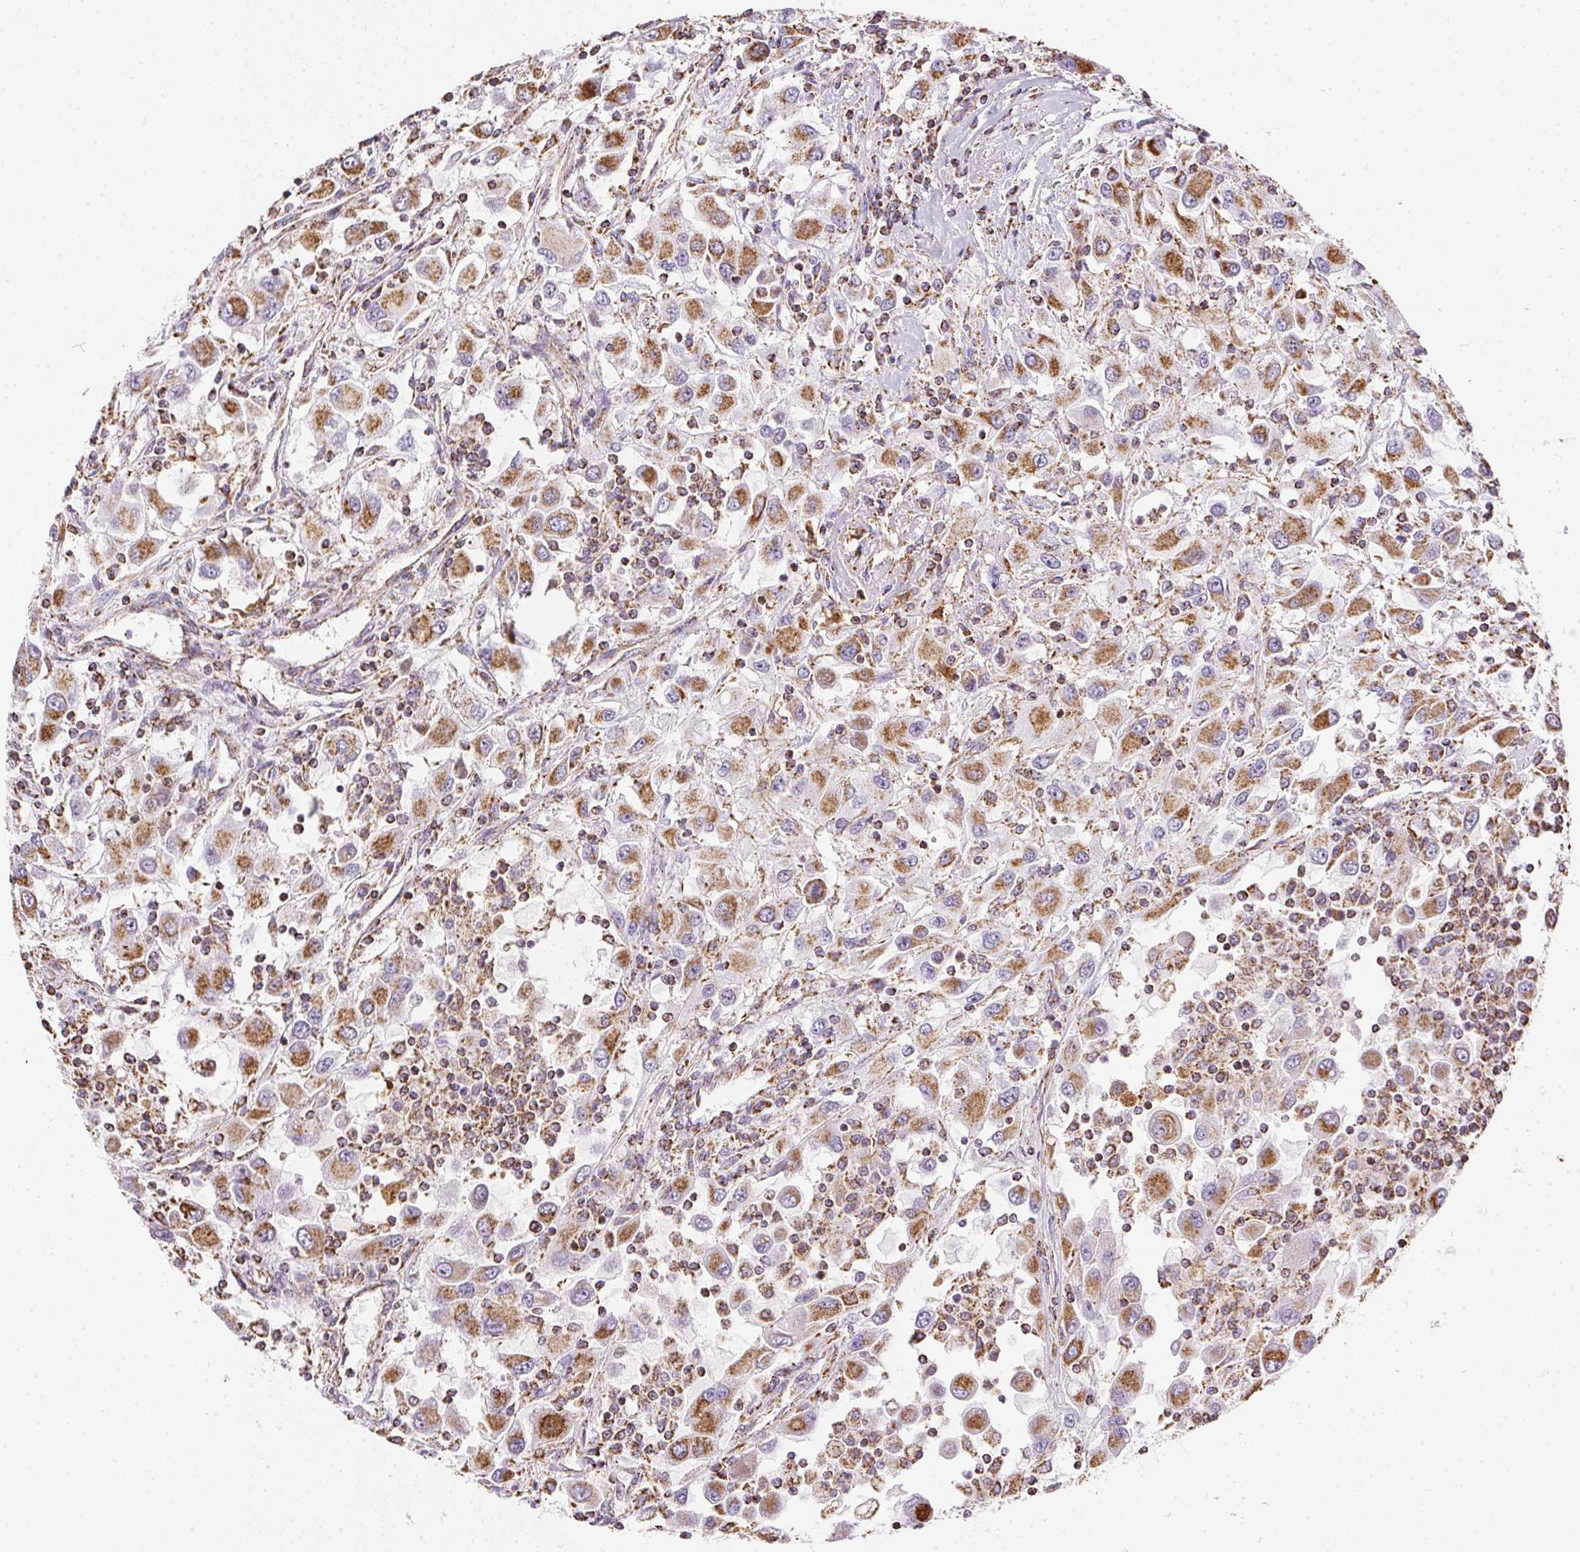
{"staining": {"intensity": "strong", "quantity": ">75%", "location": "cytoplasmic/membranous"}, "tissue": "renal cancer", "cell_type": "Tumor cells", "image_type": "cancer", "snomed": [{"axis": "morphology", "description": "Adenocarcinoma, NOS"}, {"axis": "topography", "description": "Kidney"}], "caption": "Brown immunohistochemical staining in renal adenocarcinoma displays strong cytoplasmic/membranous positivity in about >75% of tumor cells.", "gene": "MAPK11", "patient": {"sex": "female", "age": 67}}